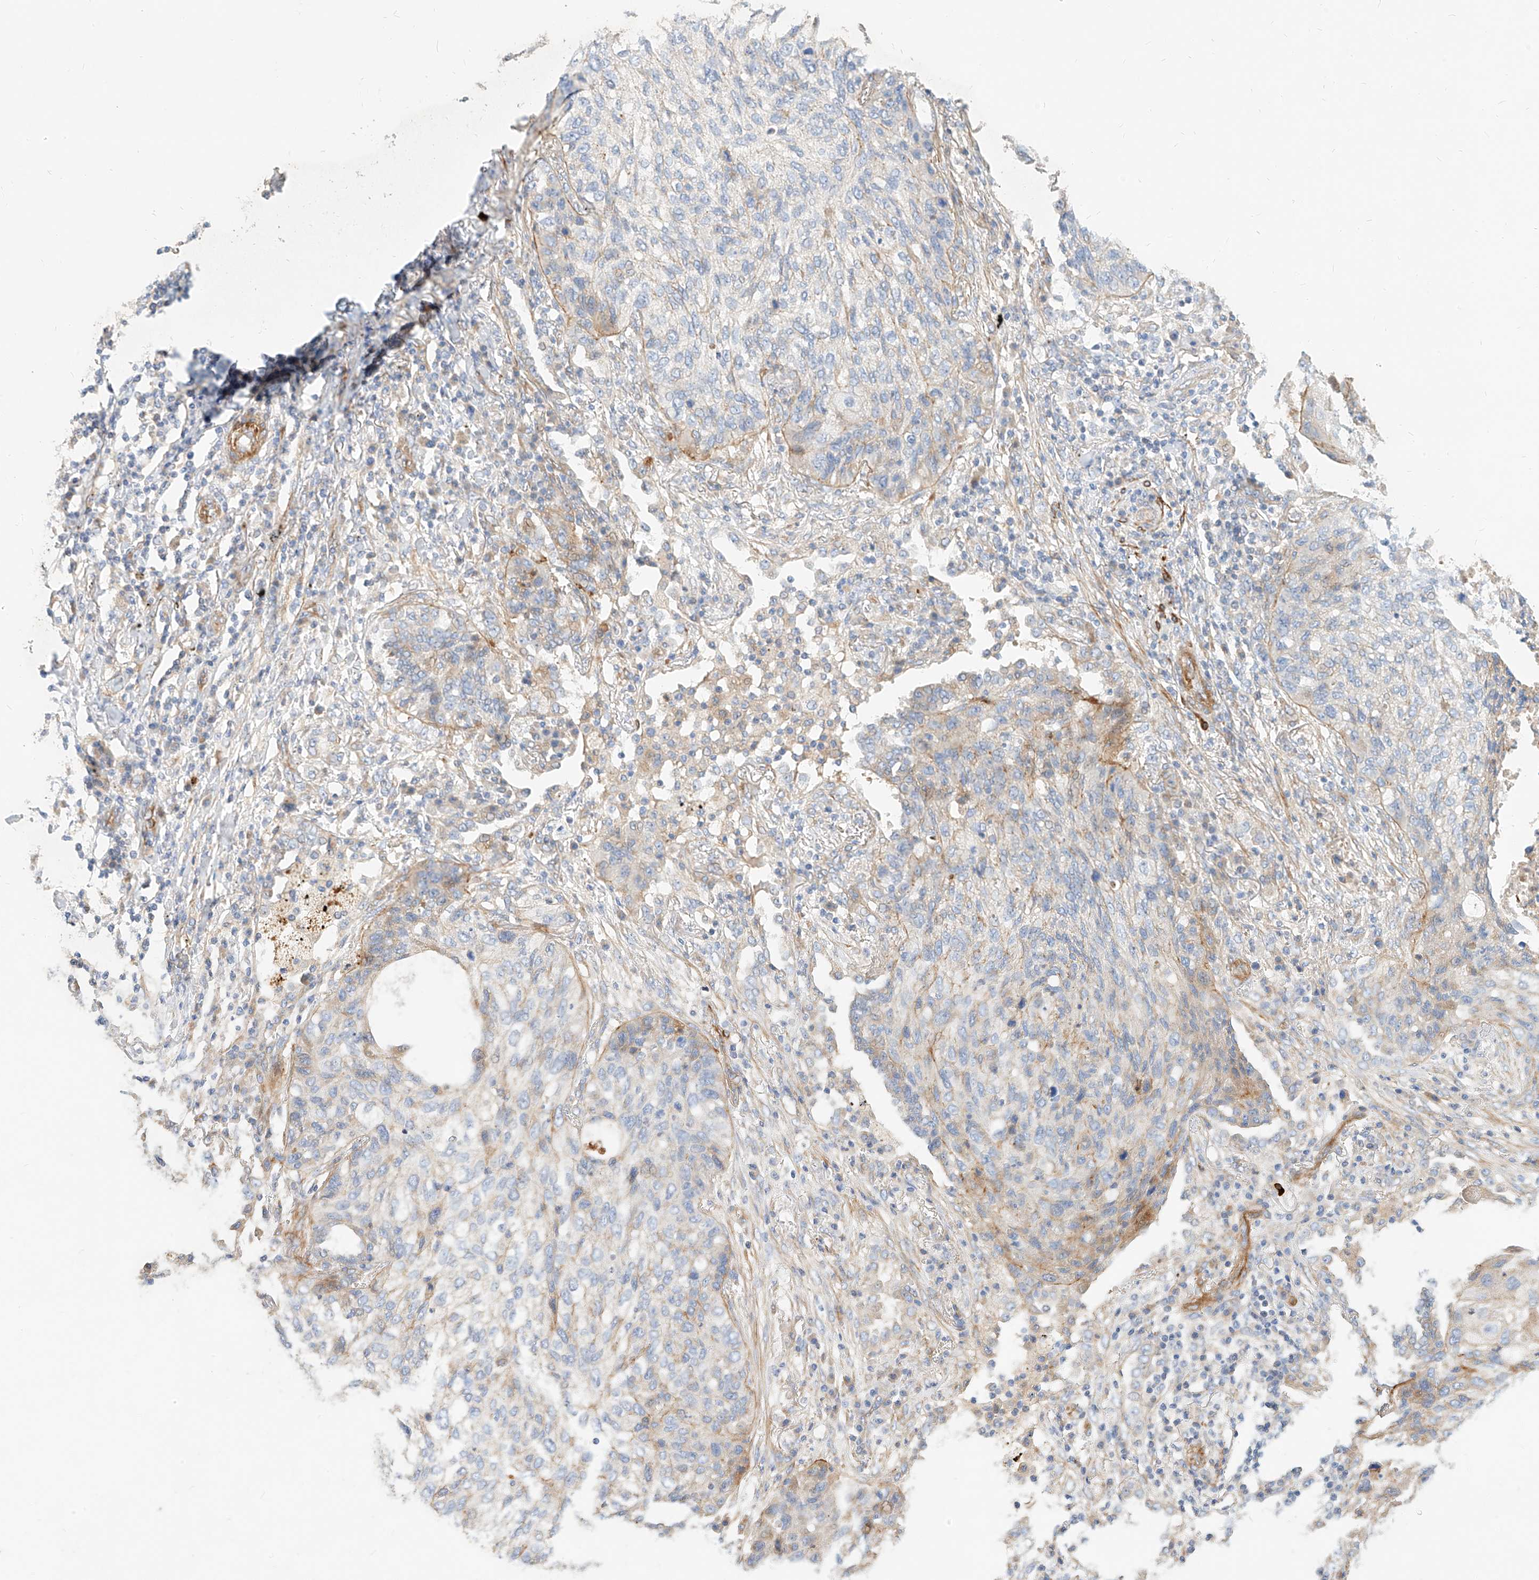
{"staining": {"intensity": "negative", "quantity": "none", "location": "none"}, "tissue": "lung cancer", "cell_type": "Tumor cells", "image_type": "cancer", "snomed": [{"axis": "morphology", "description": "Squamous cell carcinoma, NOS"}, {"axis": "topography", "description": "Lung"}], "caption": "Immunohistochemical staining of lung cancer (squamous cell carcinoma) demonstrates no significant positivity in tumor cells.", "gene": "KCNH5", "patient": {"sex": "female", "age": 63}}